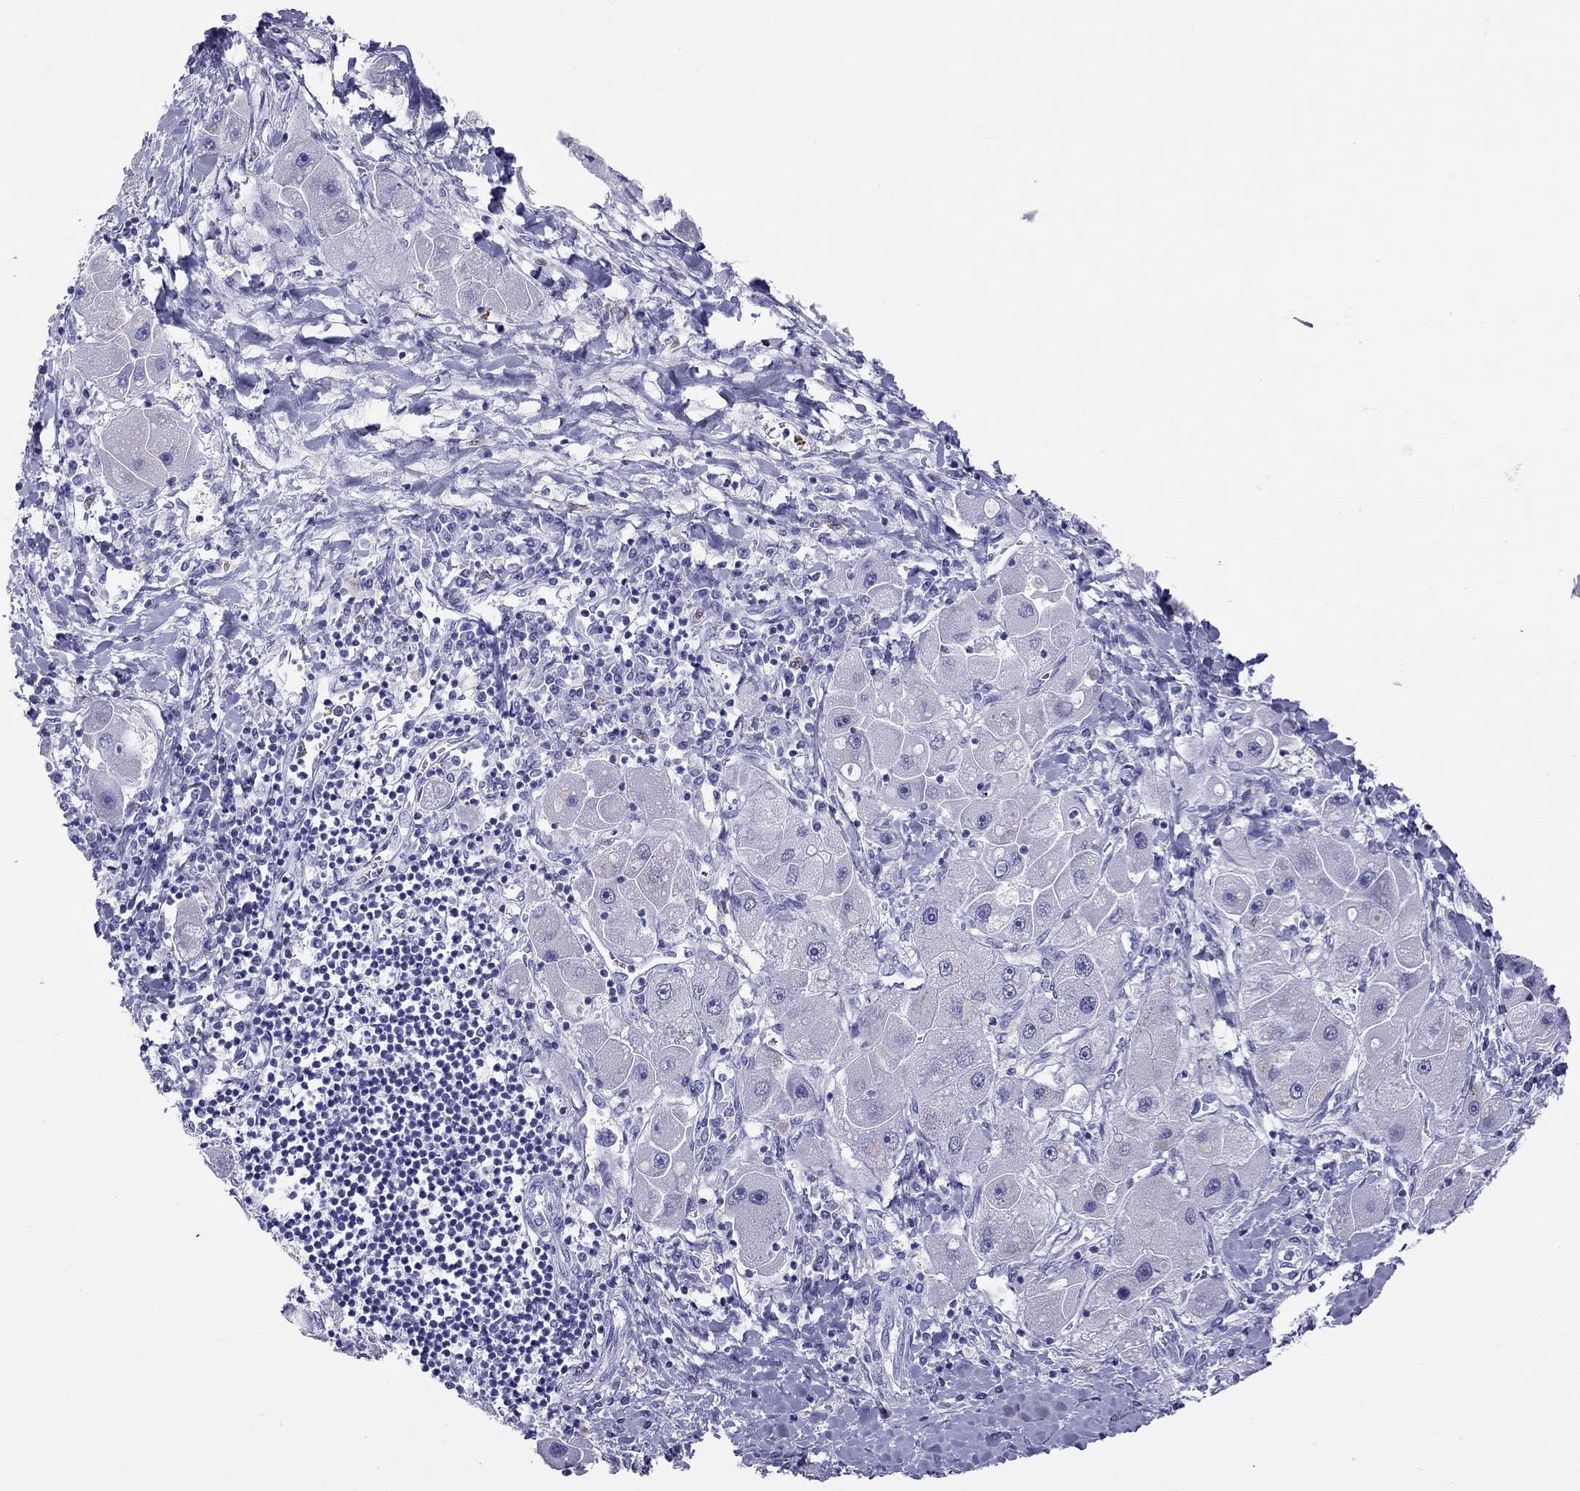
{"staining": {"intensity": "negative", "quantity": "none", "location": "none"}, "tissue": "liver cancer", "cell_type": "Tumor cells", "image_type": "cancer", "snomed": [{"axis": "morphology", "description": "Carcinoma, Hepatocellular, NOS"}, {"axis": "topography", "description": "Liver"}], "caption": "Liver cancer was stained to show a protein in brown. There is no significant positivity in tumor cells.", "gene": "SLAMF1", "patient": {"sex": "male", "age": 24}}